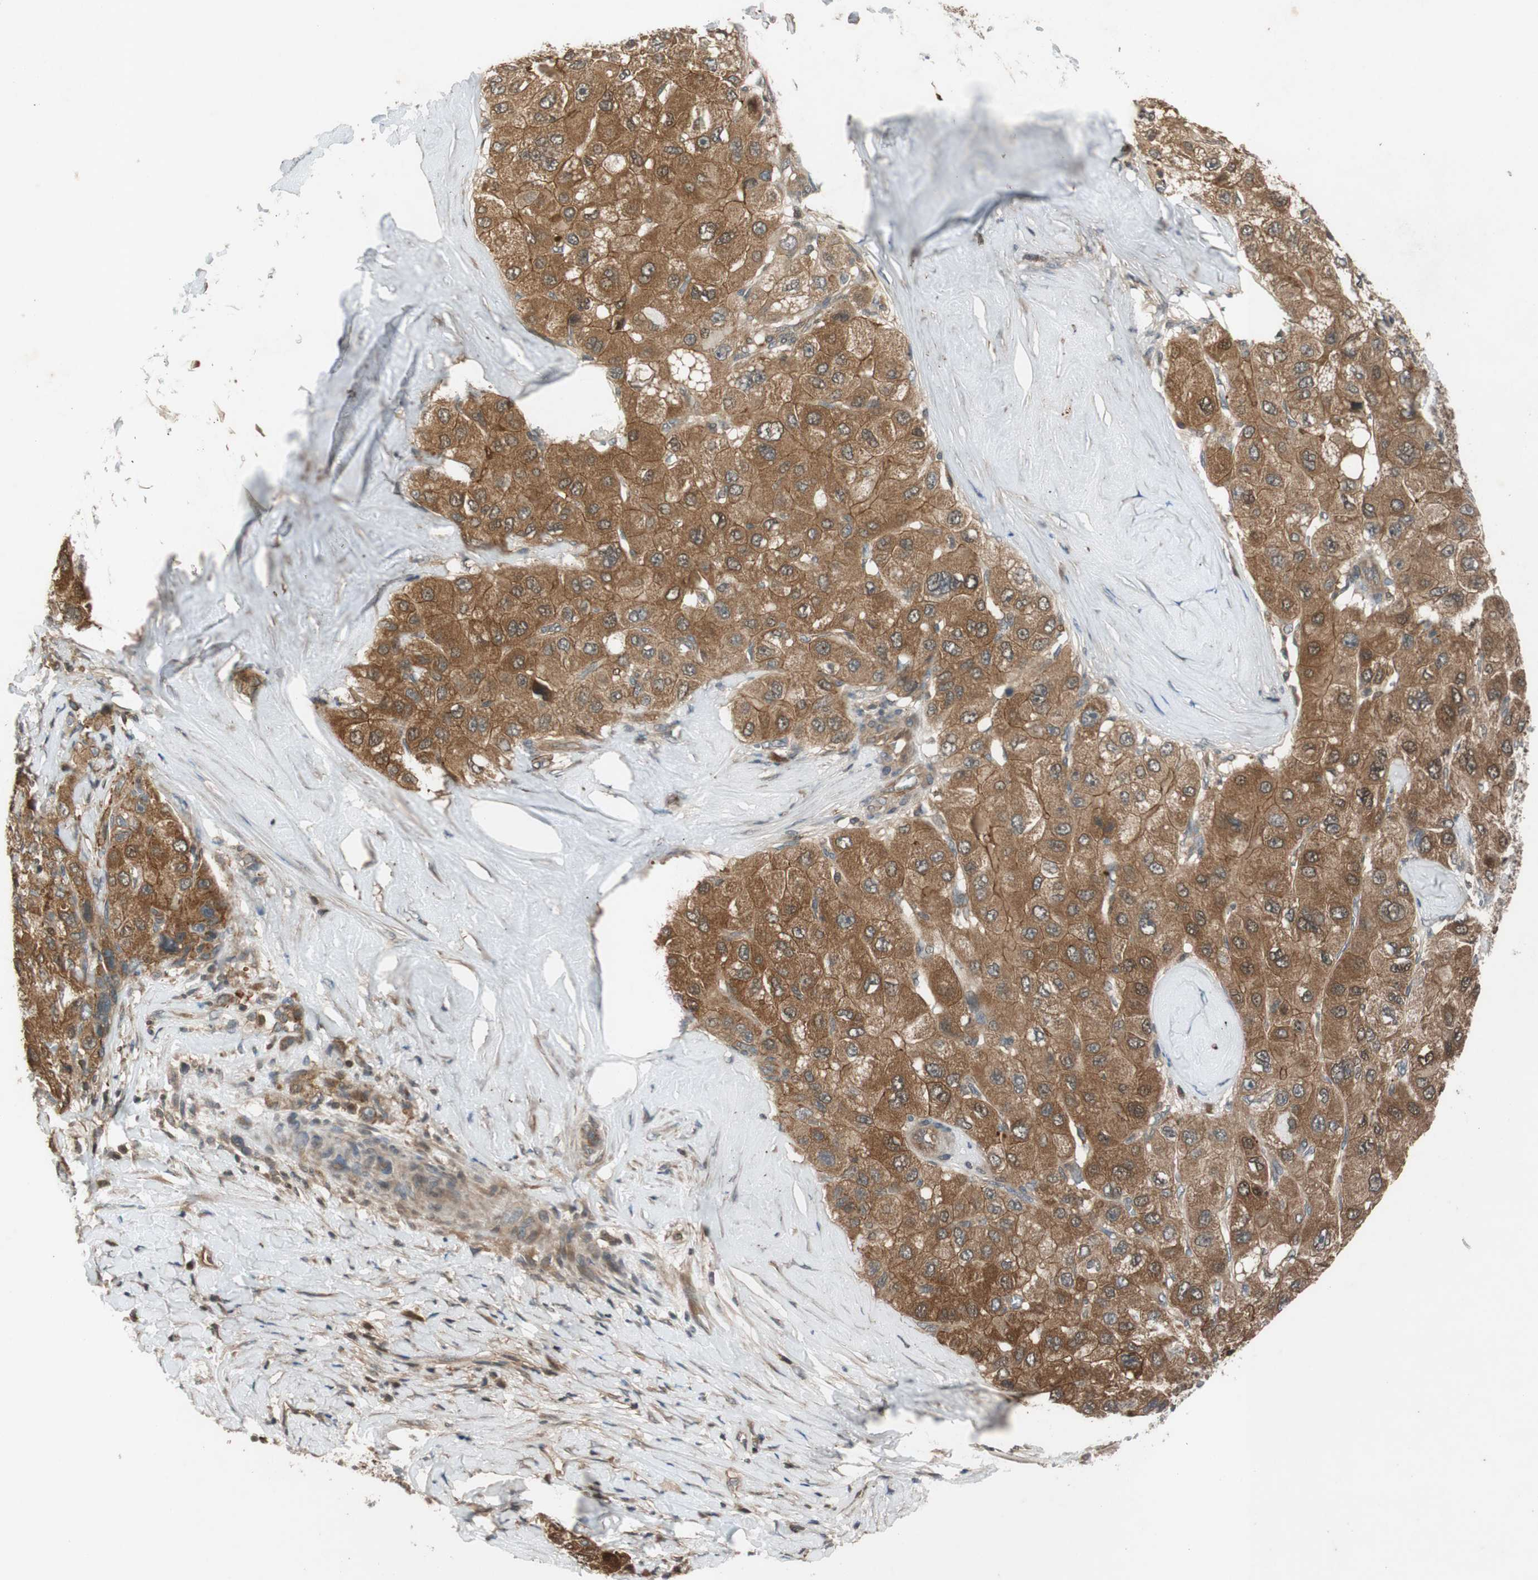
{"staining": {"intensity": "moderate", "quantity": ">75%", "location": "cytoplasmic/membranous"}, "tissue": "liver cancer", "cell_type": "Tumor cells", "image_type": "cancer", "snomed": [{"axis": "morphology", "description": "Carcinoma, Hepatocellular, NOS"}, {"axis": "topography", "description": "Liver"}], "caption": "IHC (DAB) staining of human liver cancer (hepatocellular carcinoma) exhibits moderate cytoplasmic/membranous protein positivity in about >75% of tumor cells. The staining is performed using DAB brown chromogen to label protein expression. The nuclei are counter-stained blue using hematoxylin.", "gene": "EPHA8", "patient": {"sex": "male", "age": 80}}